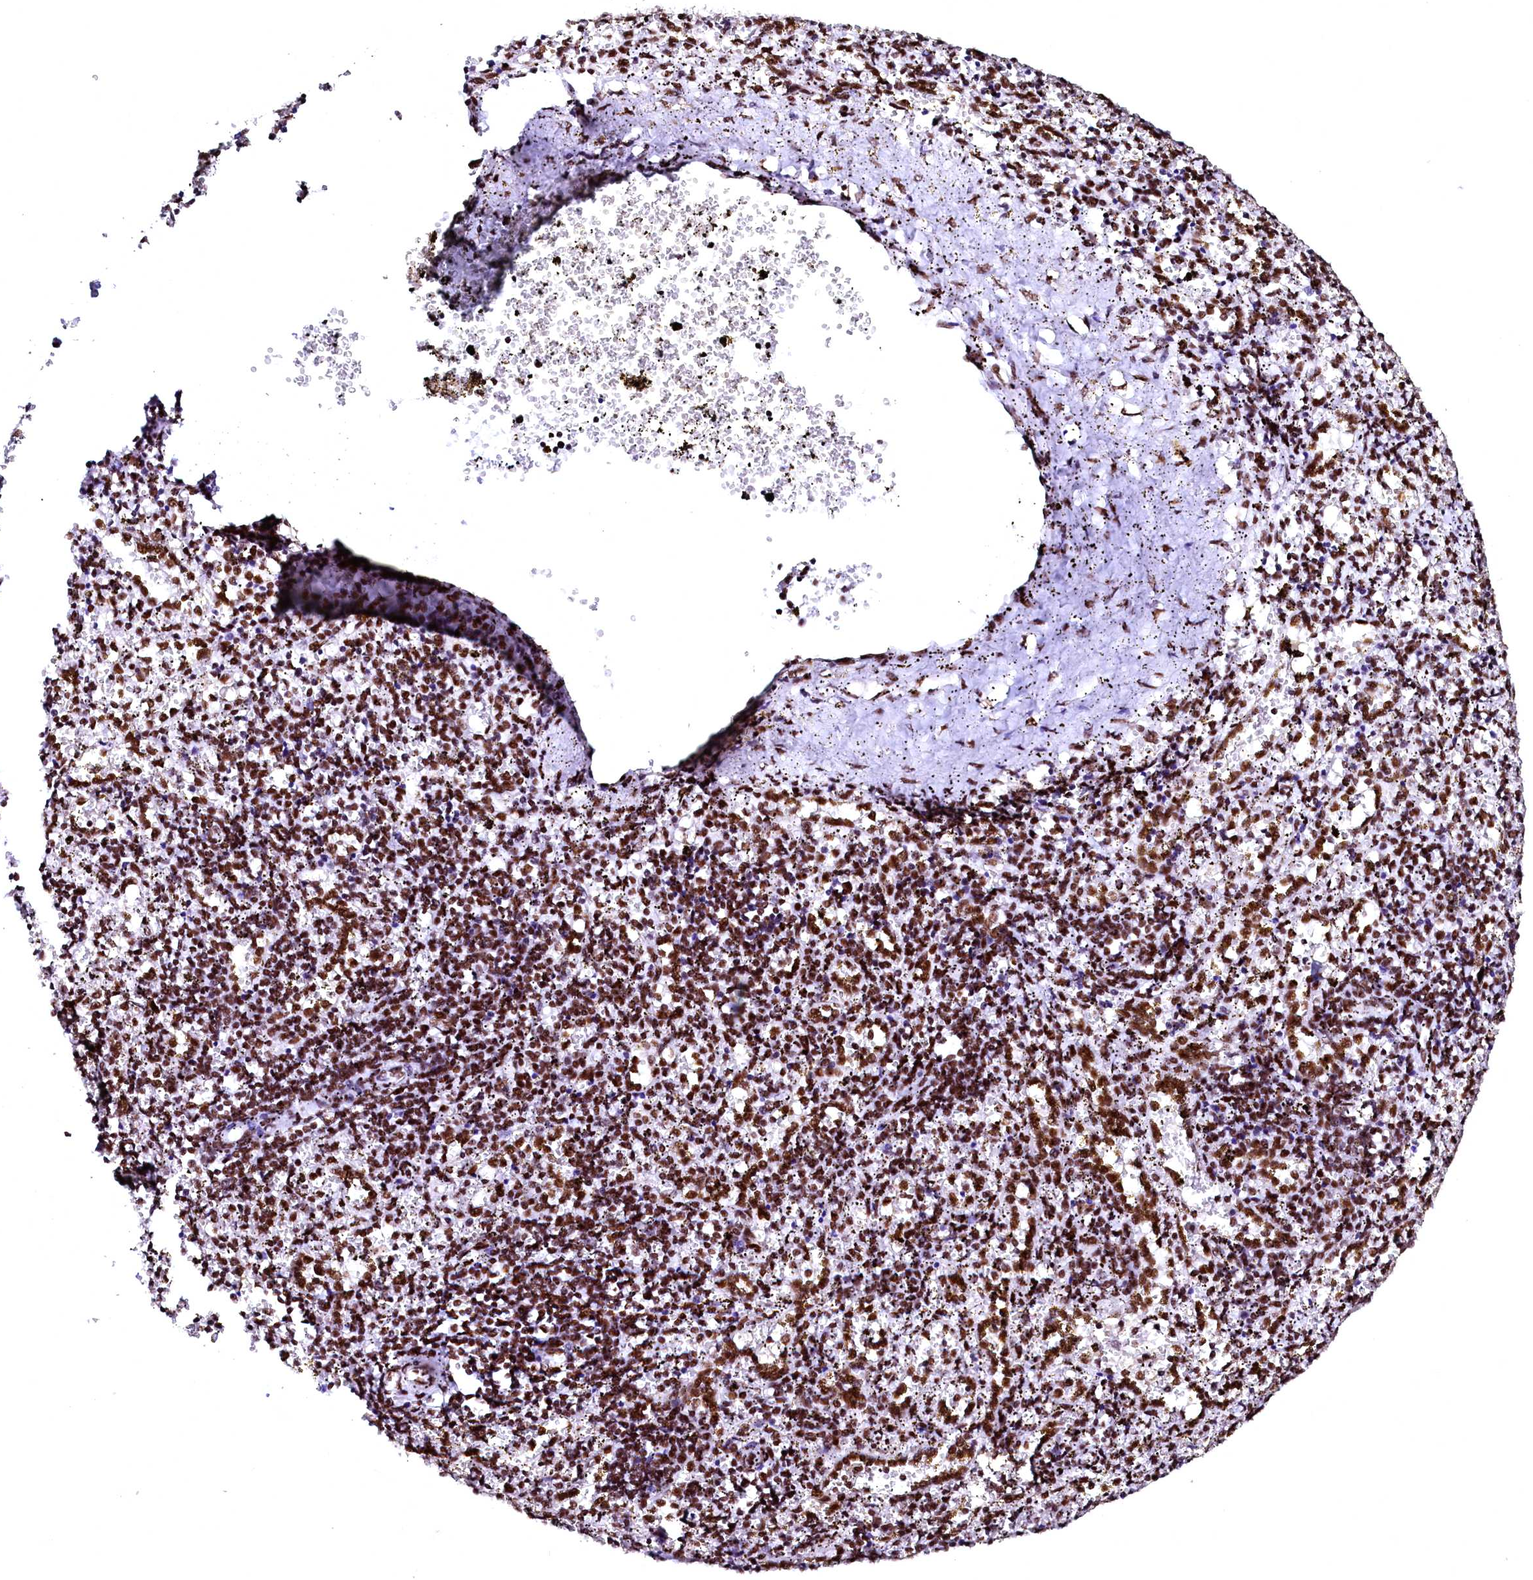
{"staining": {"intensity": "strong", "quantity": ">75%", "location": "nuclear"}, "tissue": "spleen", "cell_type": "Cells in red pulp", "image_type": "normal", "snomed": [{"axis": "morphology", "description": "Normal tissue, NOS"}, {"axis": "topography", "description": "Spleen"}], "caption": "An image of human spleen stained for a protein shows strong nuclear brown staining in cells in red pulp. (DAB = brown stain, brightfield microscopy at high magnification).", "gene": "CPSF6", "patient": {"sex": "male", "age": 11}}